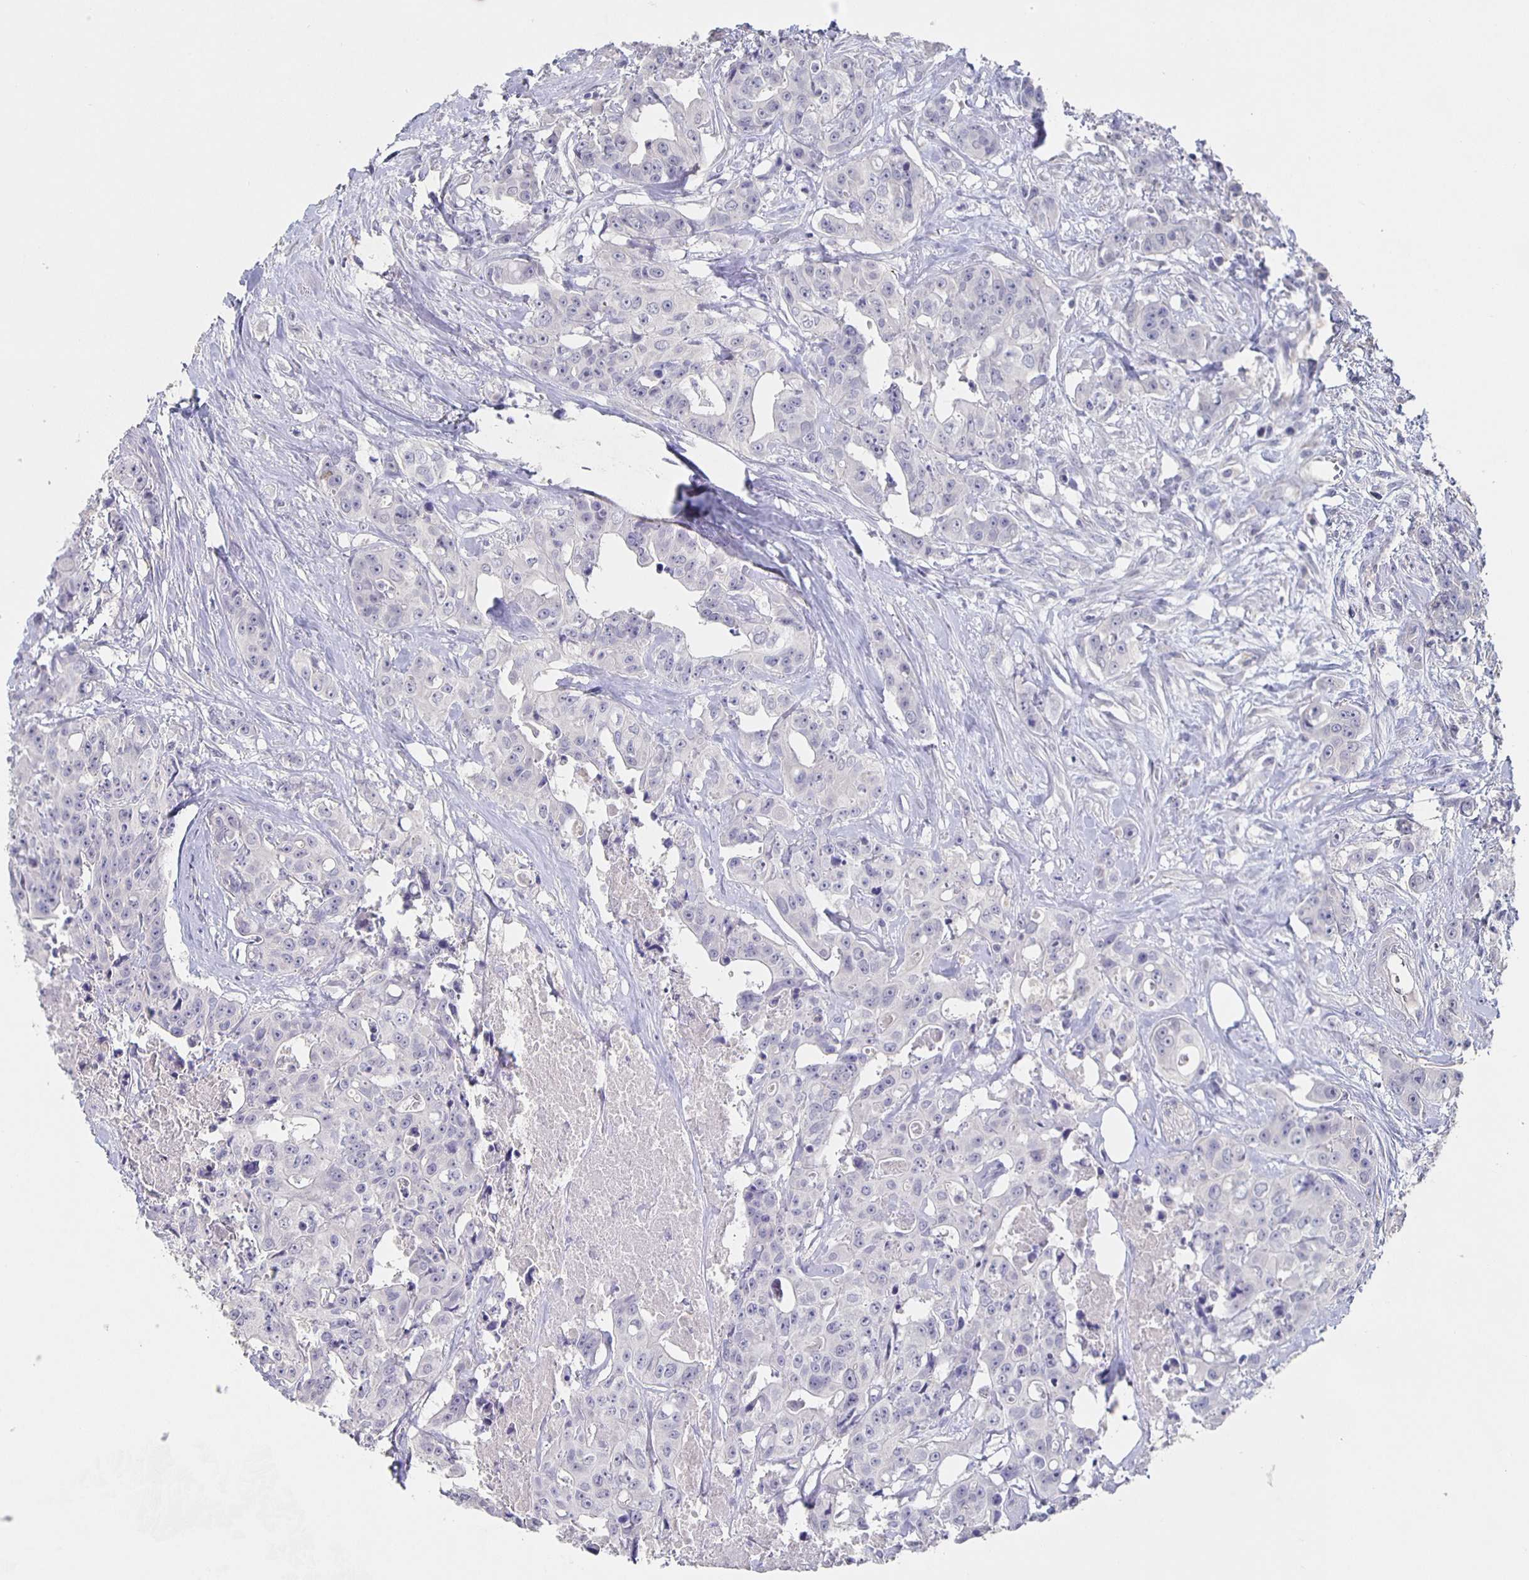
{"staining": {"intensity": "negative", "quantity": "none", "location": "none"}, "tissue": "colorectal cancer", "cell_type": "Tumor cells", "image_type": "cancer", "snomed": [{"axis": "morphology", "description": "Adenocarcinoma, NOS"}, {"axis": "topography", "description": "Rectum"}], "caption": "Colorectal adenocarcinoma stained for a protein using immunohistochemistry (IHC) exhibits no staining tumor cells.", "gene": "CACNA2D2", "patient": {"sex": "female", "age": 62}}